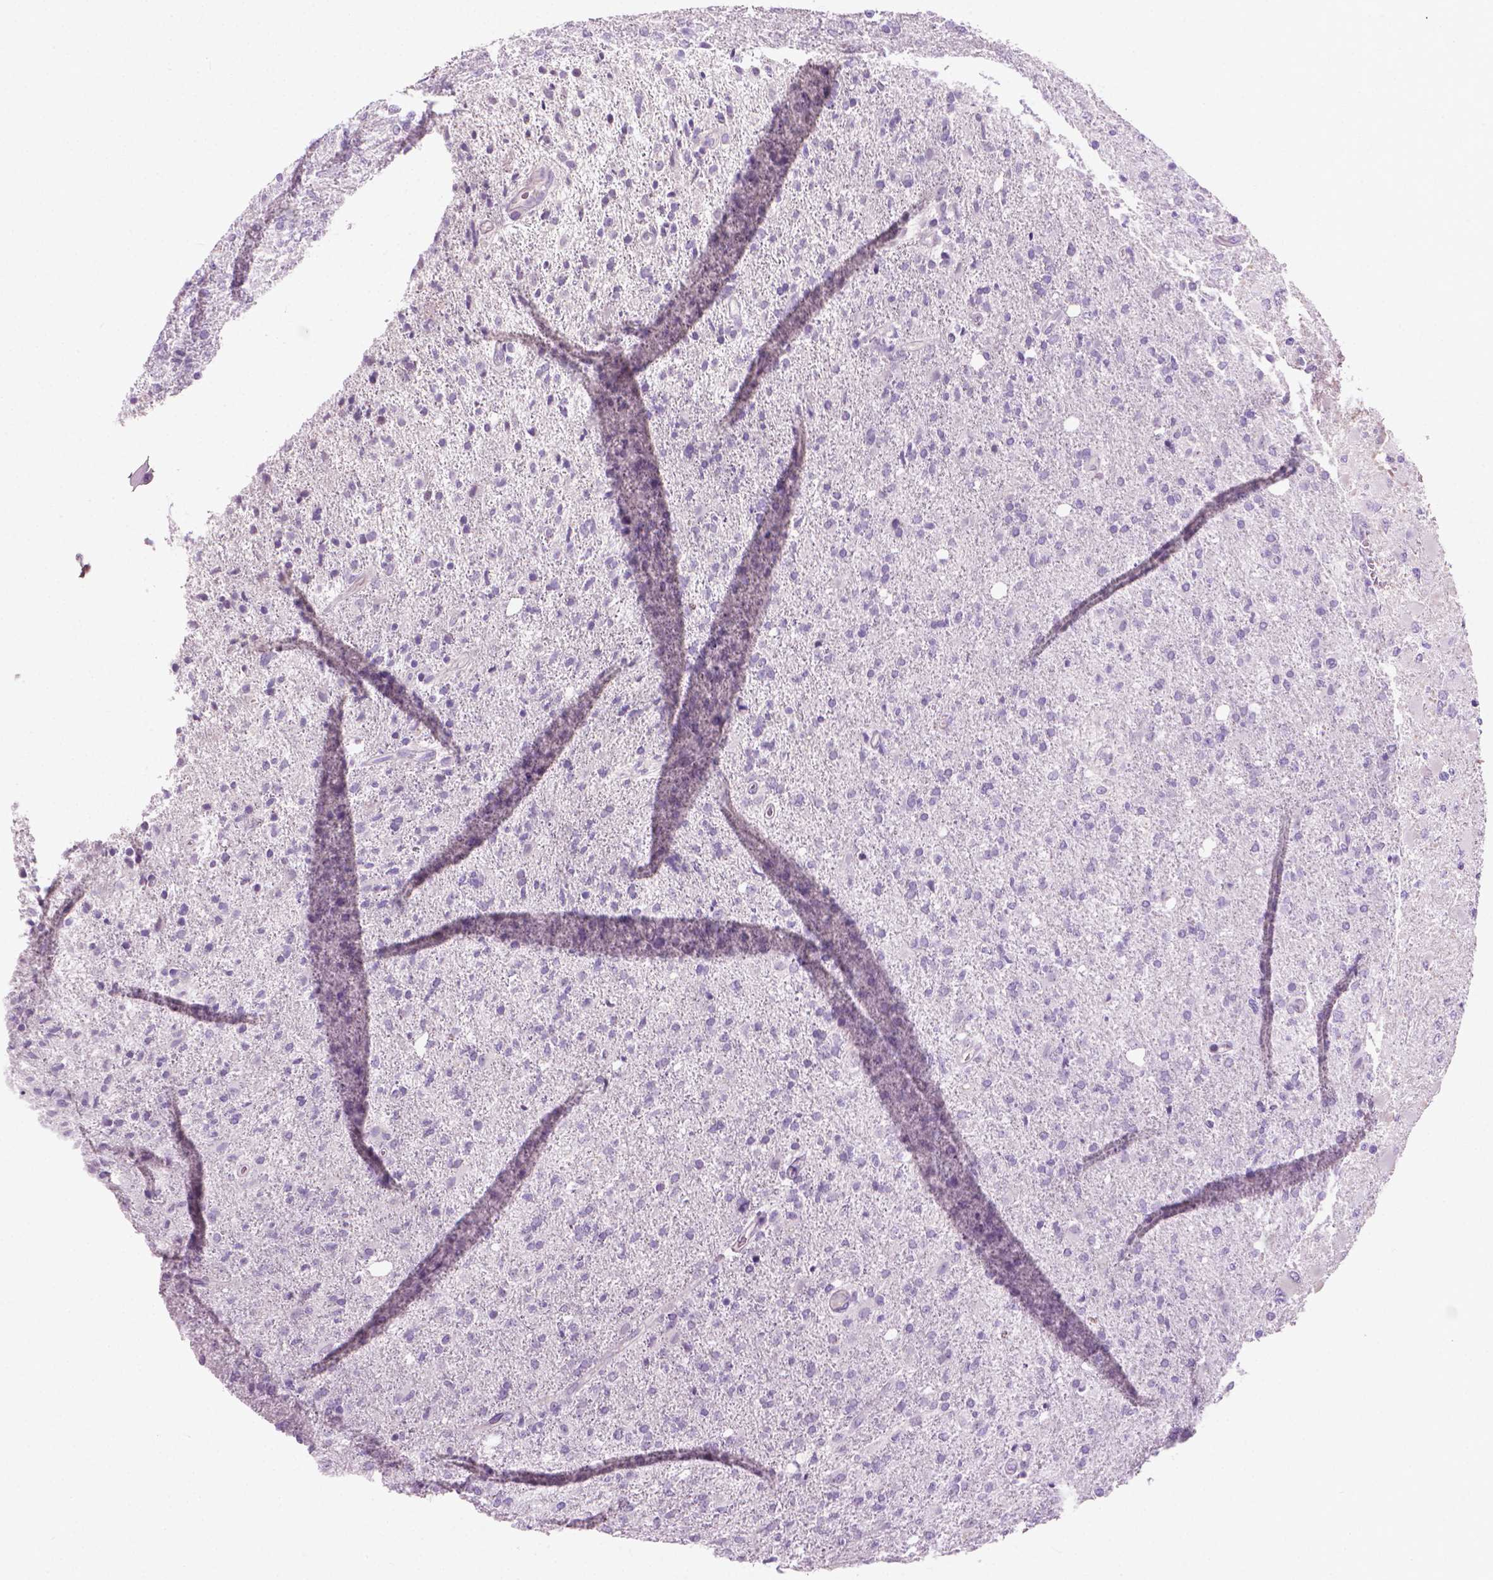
{"staining": {"intensity": "negative", "quantity": "none", "location": "none"}, "tissue": "glioma", "cell_type": "Tumor cells", "image_type": "cancer", "snomed": [{"axis": "morphology", "description": "Glioma, malignant, High grade"}, {"axis": "topography", "description": "Cerebral cortex"}], "caption": "Immunohistochemistry (IHC) micrograph of human malignant glioma (high-grade) stained for a protein (brown), which reveals no positivity in tumor cells. Brightfield microscopy of immunohistochemistry stained with DAB (brown) and hematoxylin (blue), captured at high magnification.", "gene": "KRT73", "patient": {"sex": "male", "age": 70}}